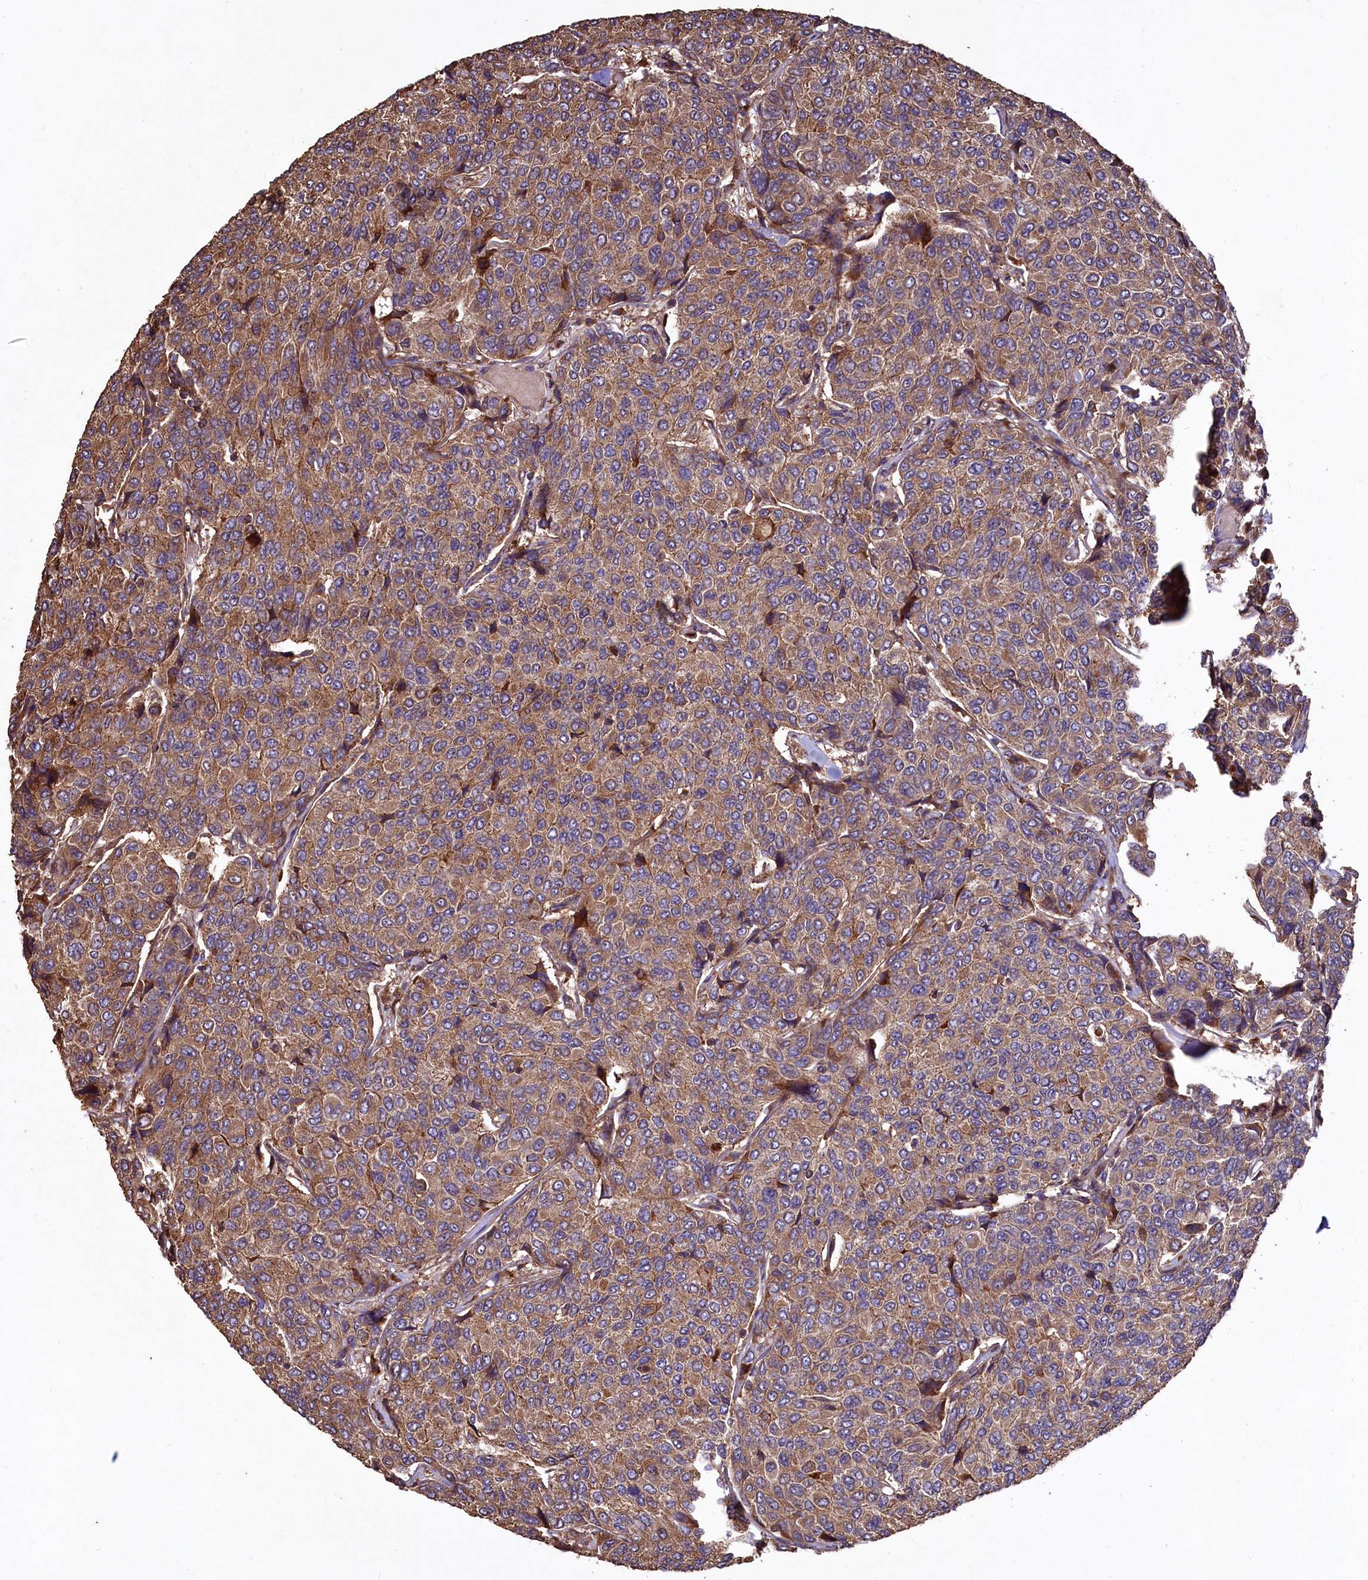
{"staining": {"intensity": "moderate", "quantity": ">75%", "location": "cytoplasmic/membranous"}, "tissue": "breast cancer", "cell_type": "Tumor cells", "image_type": "cancer", "snomed": [{"axis": "morphology", "description": "Duct carcinoma"}, {"axis": "topography", "description": "Breast"}], "caption": "A histopathology image of breast cancer stained for a protein exhibits moderate cytoplasmic/membranous brown staining in tumor cells.", "gene": "TMEM98", "patient": {"sex": "female", "age": 55}}